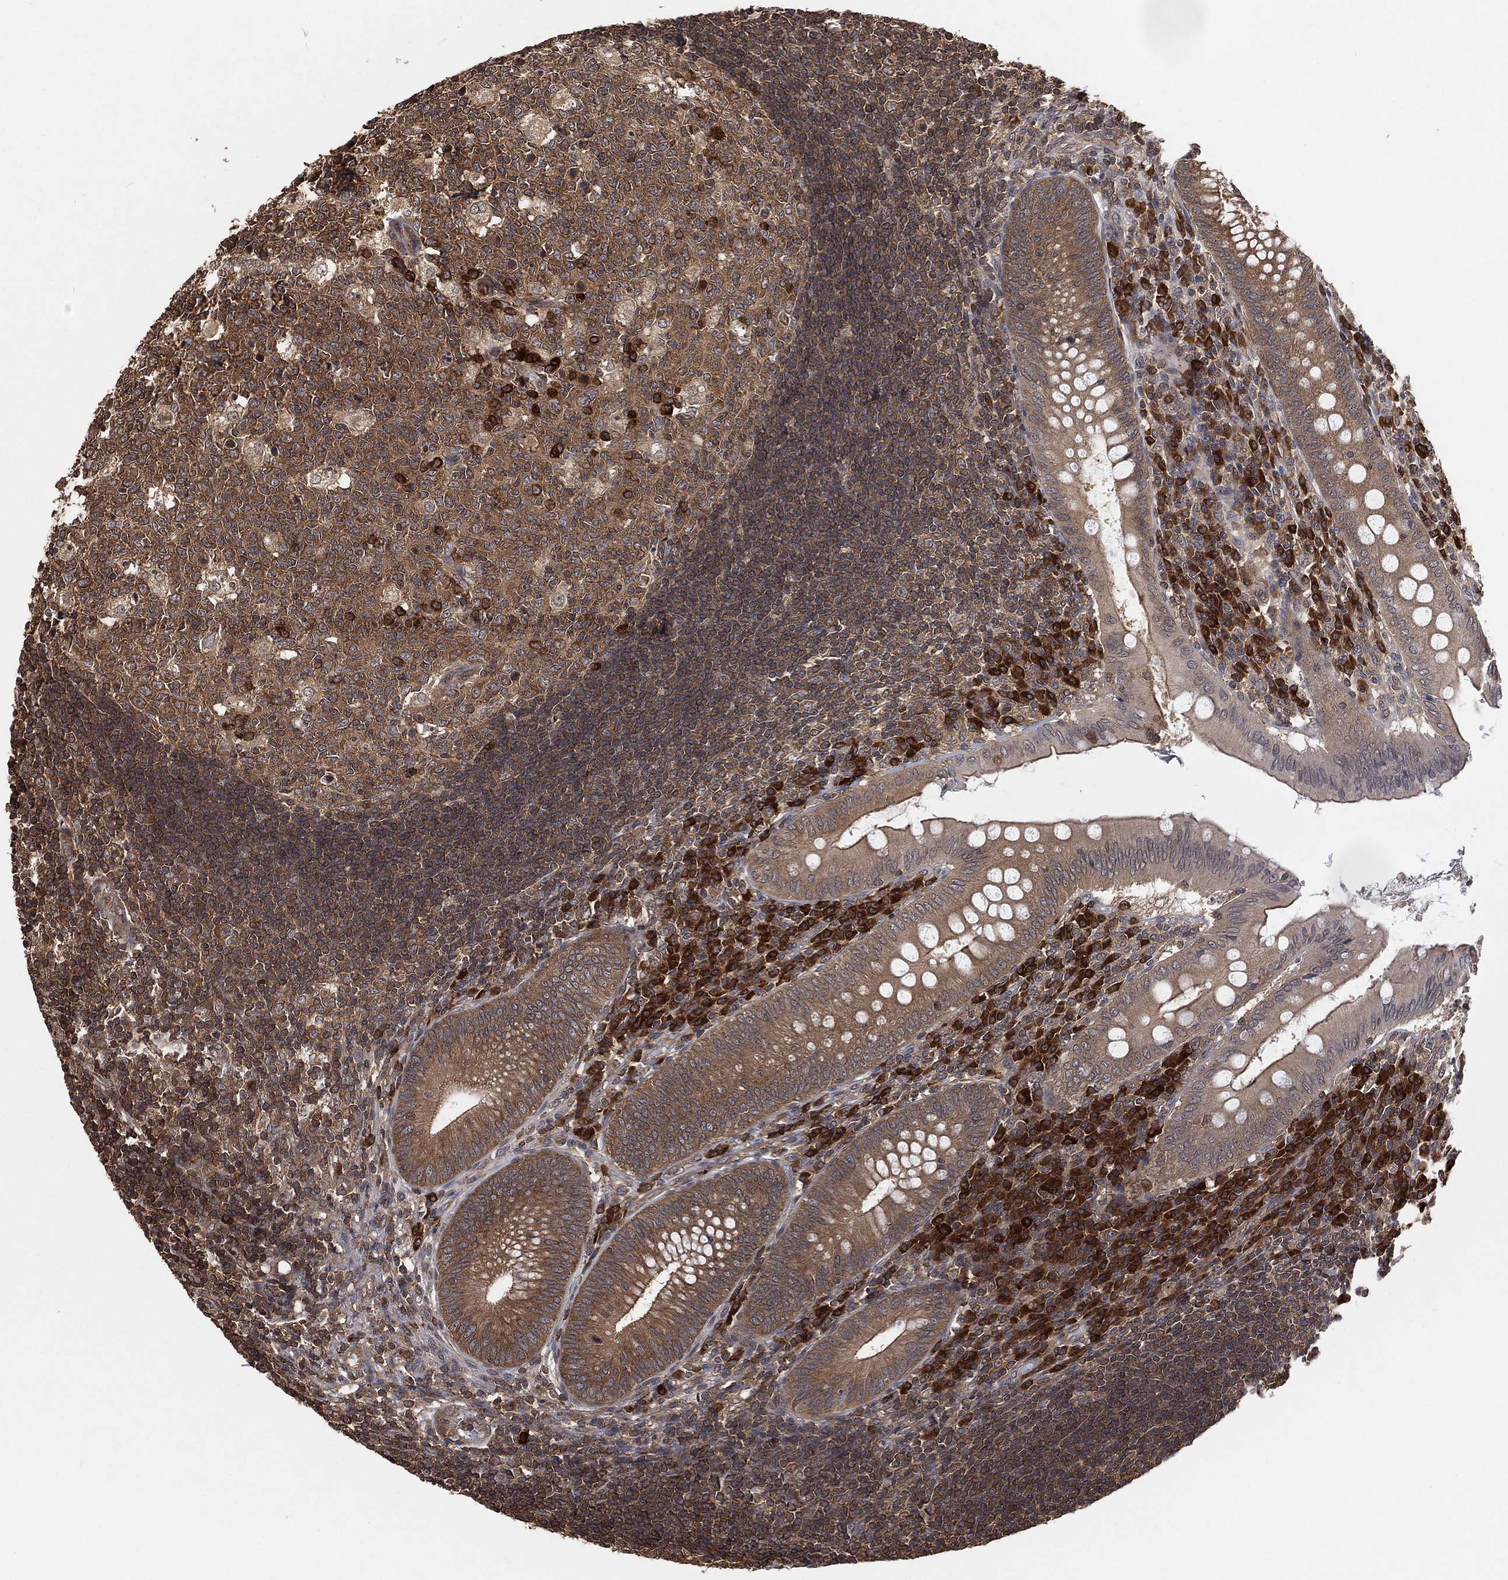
{"staining": {"intensity": "moderate", "quantity": ">75%", "location": "cytoplasmic/membranous"}, "tissue": "appendix", "cell_type": "Glandular cells", "image_type": "normal", "snomed": [{"axis": "morphology", "description": "Normal tissue, NOS"}, {"axis": "morphology", "description": "Inflammation, NOS"}, {"axis": "topography", "description": "Appendix"}], "caption": "Immunohistochemistry (DAB) staining of unremarkable appendix demonstrates moderate cytoplasmic/membranous protein expression in approximately >75% of glandular cells.", "gene": "UBA5", "patient": {"sex": "male", "age": 16}}